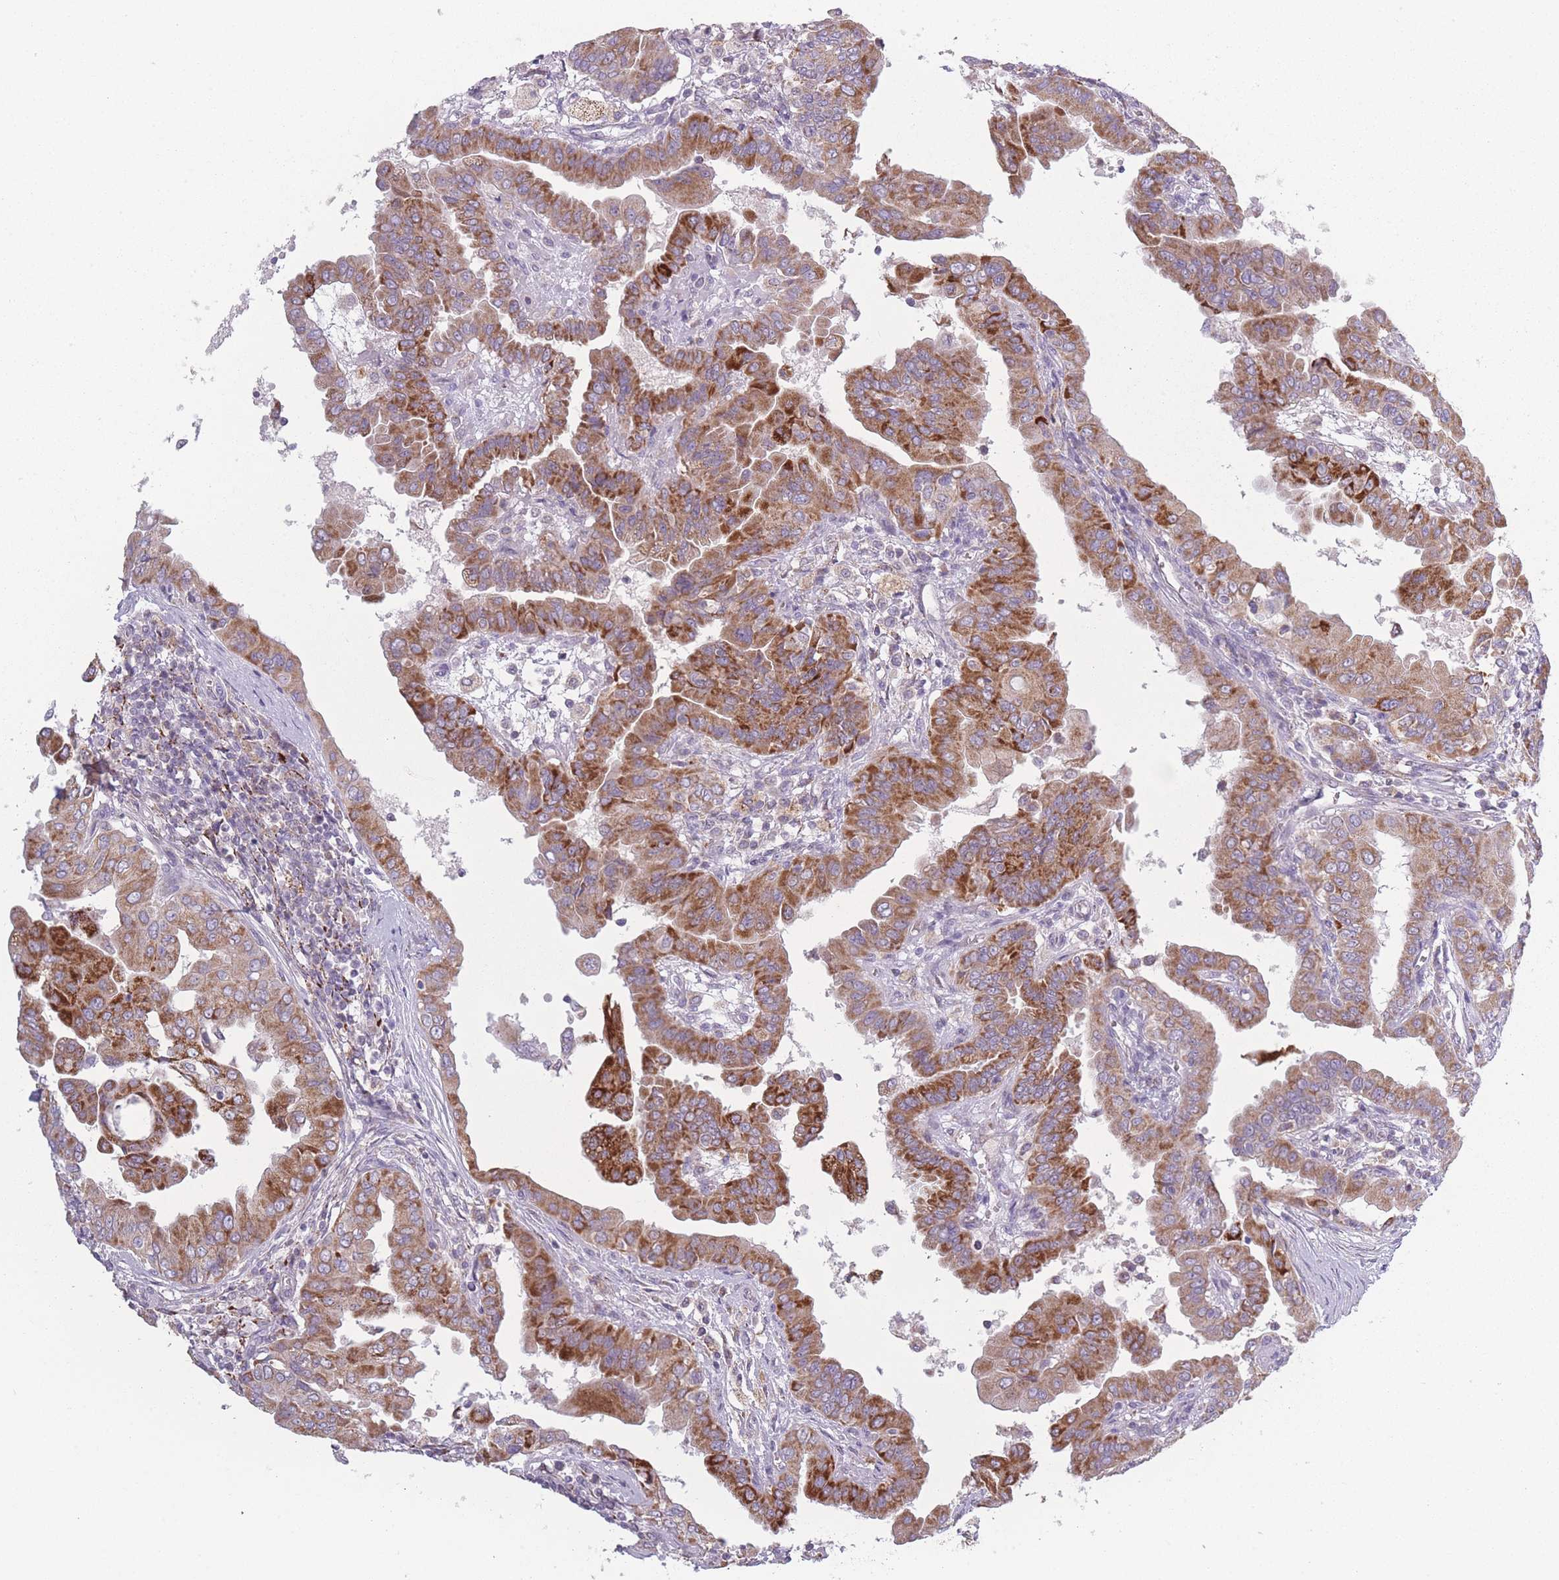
{"staining": {"intensity": "moderate", "quantity": ">75%", "location": "cytoplasmic/membranous"}, "tissue": "thyroid cancer", "cell_type": "Tumor cells", "image_type": "cancer", "snomed": [{"axis": "morphology", "description": "Papillary adenocarcinoma, NOS"}, {"axis": "topography", "description": "Thyroid gland"}], "caption": "This micrograph demonstrates IHC staining of thyroid cancer (papillary adenocarcinoma), with medium moderate cytoplasmic/membranous positivity in approximately >75% of tumor cells.", "gene": "PEX11B", "patient": {"sex": "male", "age": 33}}